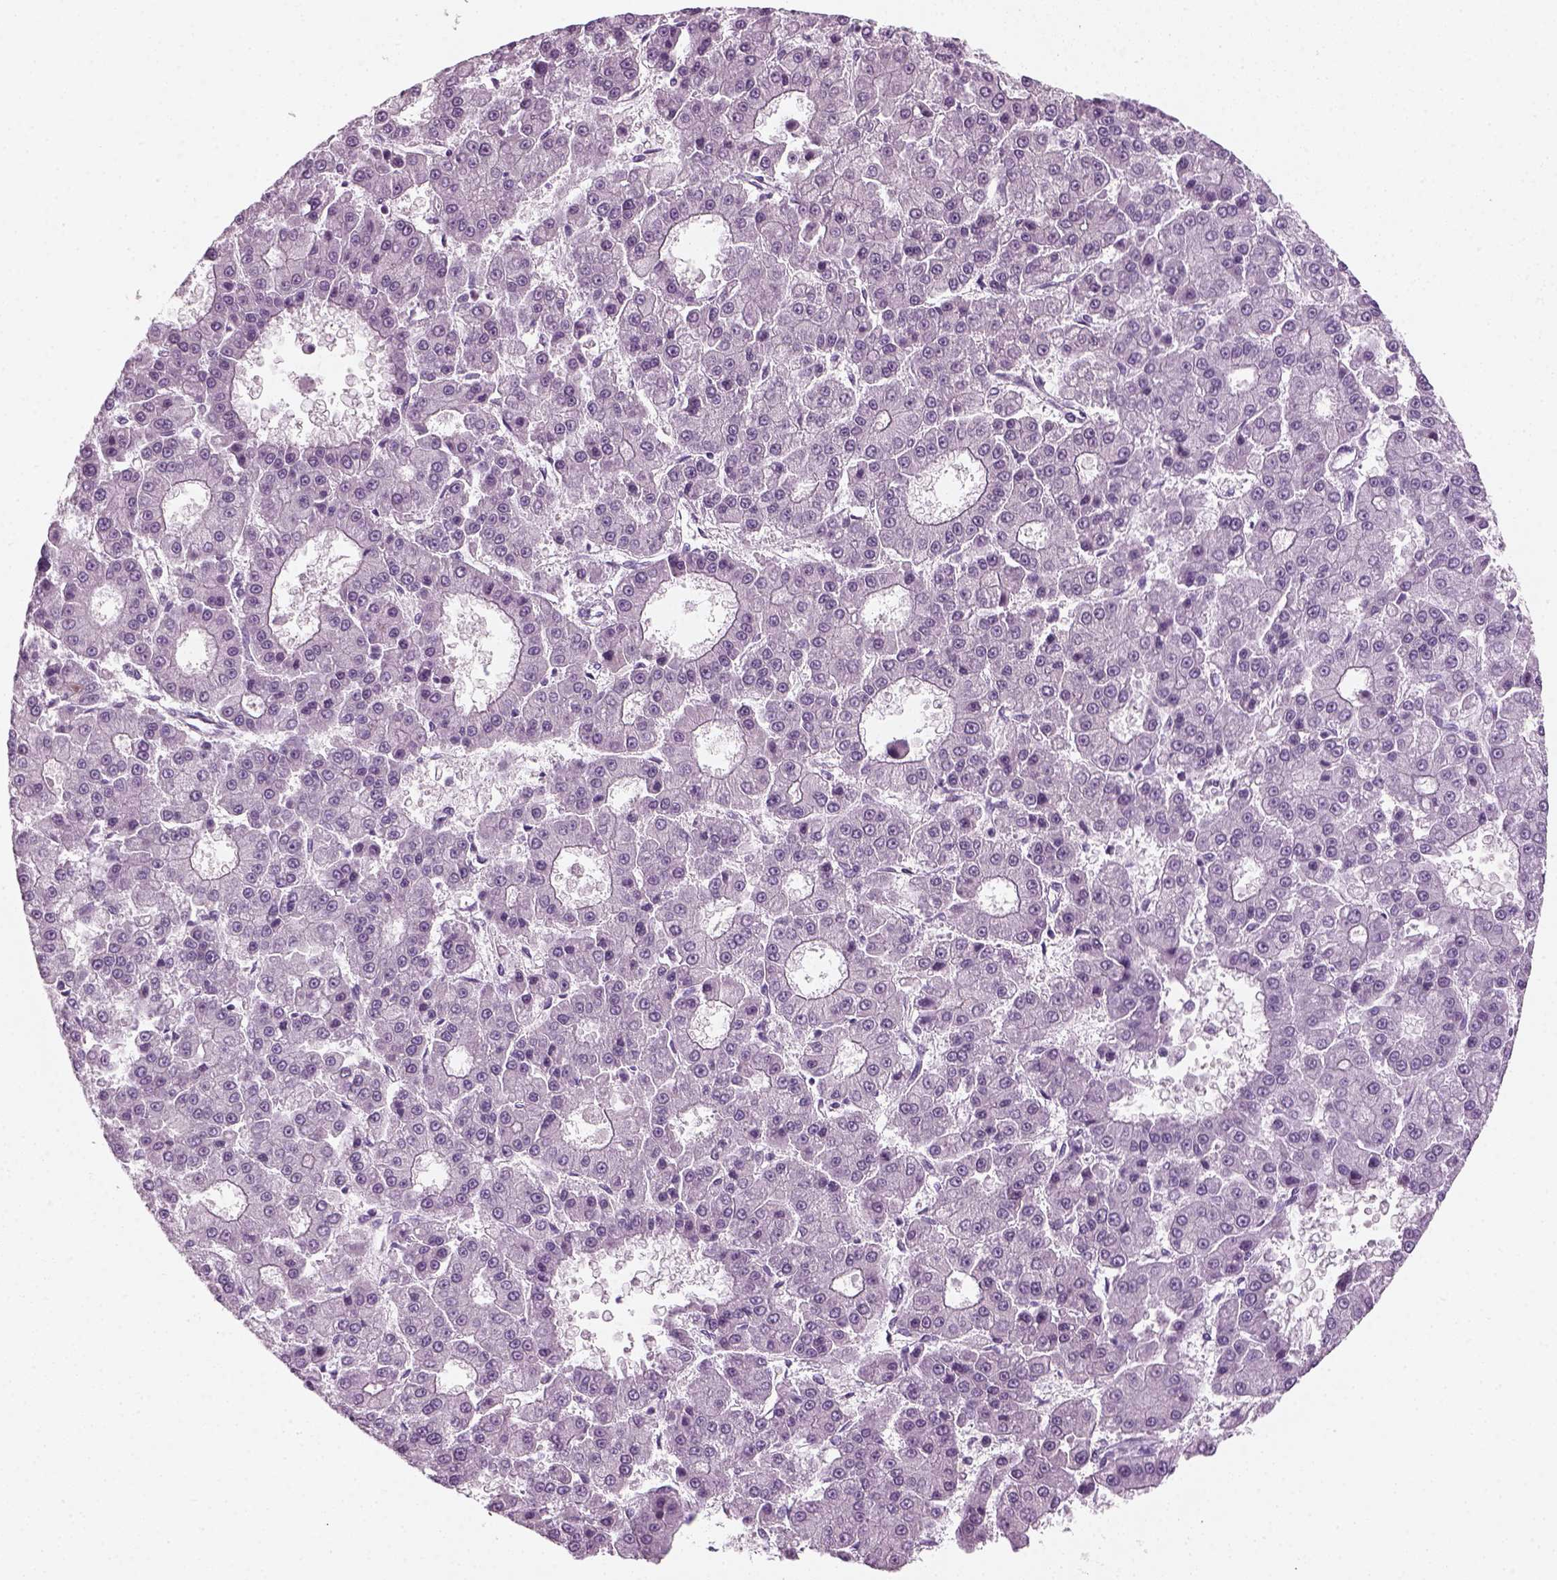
{"staining": {"intensity": "negative", "quantity": "none", "location": "none"}, "tissue": "liver cancer", "cell_type": "Tumor cells", "image_type": "cancer", "snomed": [{"axis": "morphology", "description": "Carcinoma, Hepatocellular, NOS"}, {"axis": "topography", "description": "Liver"}], "caption": "DAB (3,3'-diaminobenzidine) immunohistochemical staining of human liver cancer displays no significant expression in tumor cells.", "gene": "KRT75", "patient": {"sex": "male", "age": 70}}